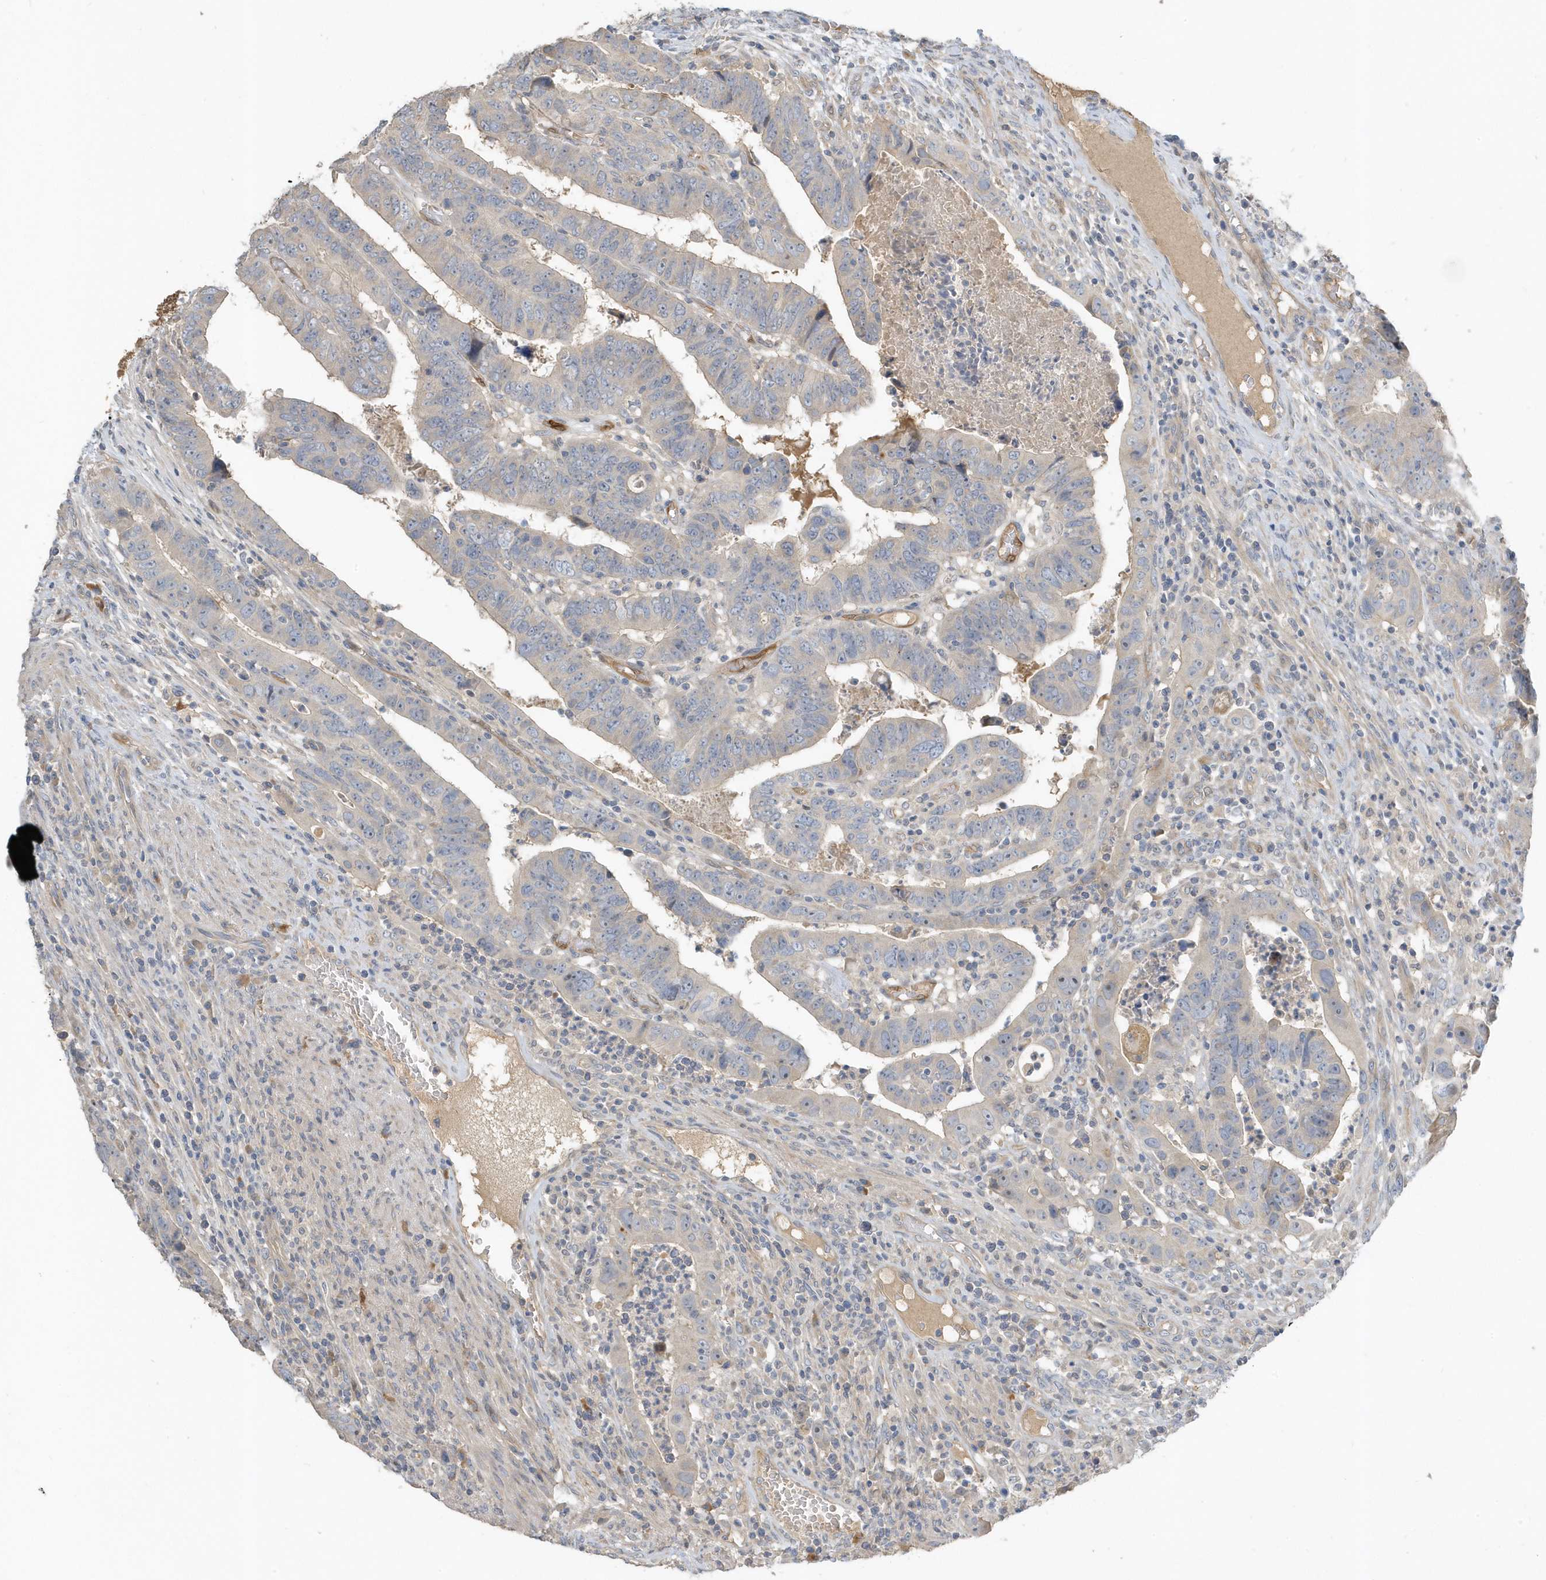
{"staining": {"intensity": "negative", "quantity": "none", "location": "none"}, "tissue": "colorectal cancer", "cell_type": "Tumor cells", "image_type": "cancer", "snomed": [{"axis": "morphology", "description": "Normal tissue, NOS"}, {"axis": "morphology", "description": "Adenocarcinoma, NOS"}, {"axis": "topography", "description": "Rectum"}], "caption": "Colorectal cancer was stained to show a protein in brown. There is no significant positivity in tumor cells.", "gene": "USP53", "patient": {"sex": "female", "age": 65}}